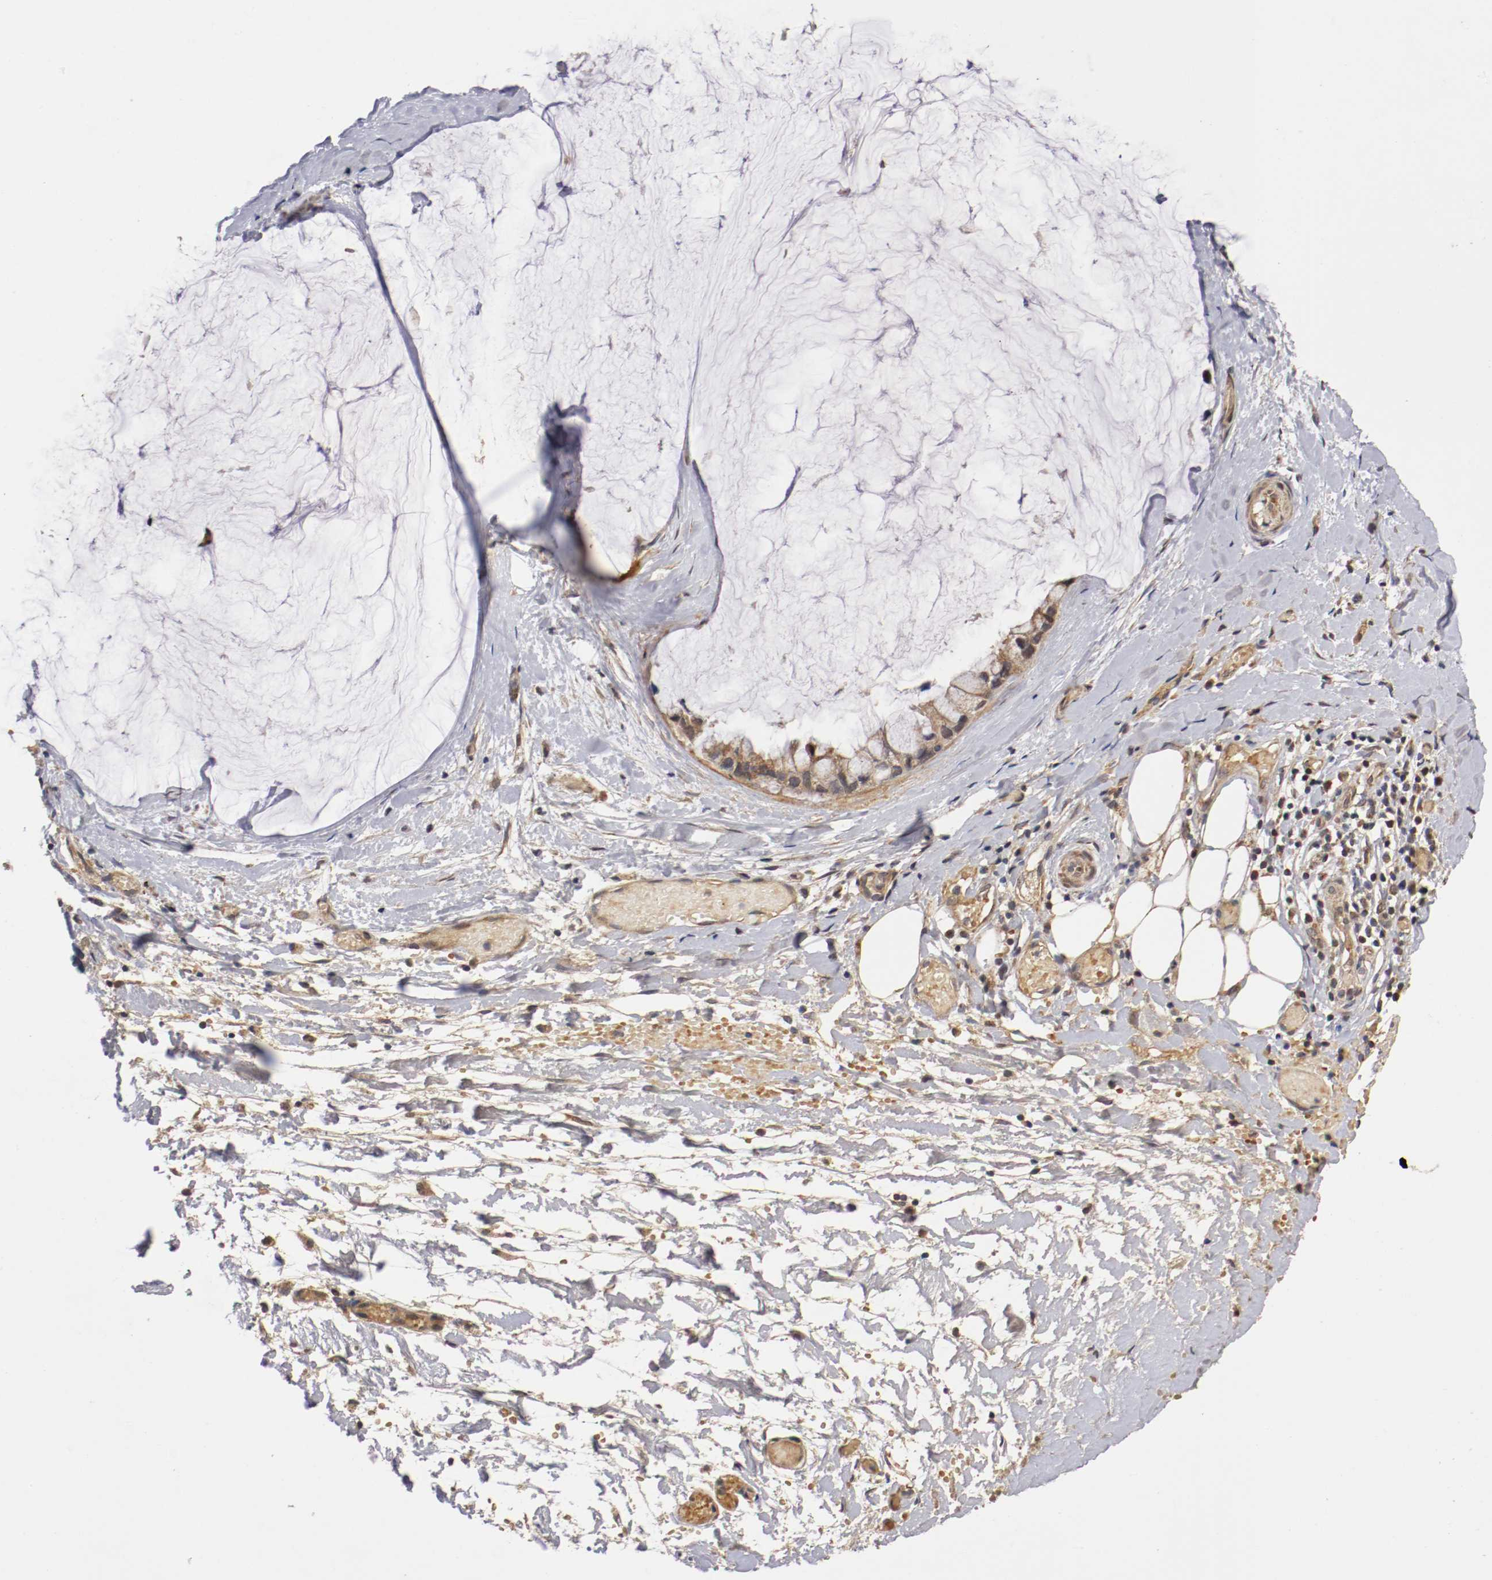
{"staining": {"intensity": "moderate", "quantity": "25%-75%", "location": "cytoplasmic/membranous,nuclear"}, "tissue": "ovarian cancer", "cell_type": "Tumor cells", "image_type": "cancer", "snomed": [{"axis": "morphology", "description": "Cystadenocarcinoma, mucinous, NOS"}, {"axis": "topography", "description": "Ovary"}], "caption": "Immunohistochemistry of human ovarian mucinous cystadenocarcinoma shows medium levels of moderate cytoplasmic/membranous and nuclear expression in approximately 25%-75% of tumor cells. The protein of interest is stained brown, and the nuclei are stained in blue (DAB (3,3'-diaminobenzidine) IHC with brightfield microscopy, high magnification).", "gene": "TNFRSF1B", "patient": {"sex": "female", "age": 39}}